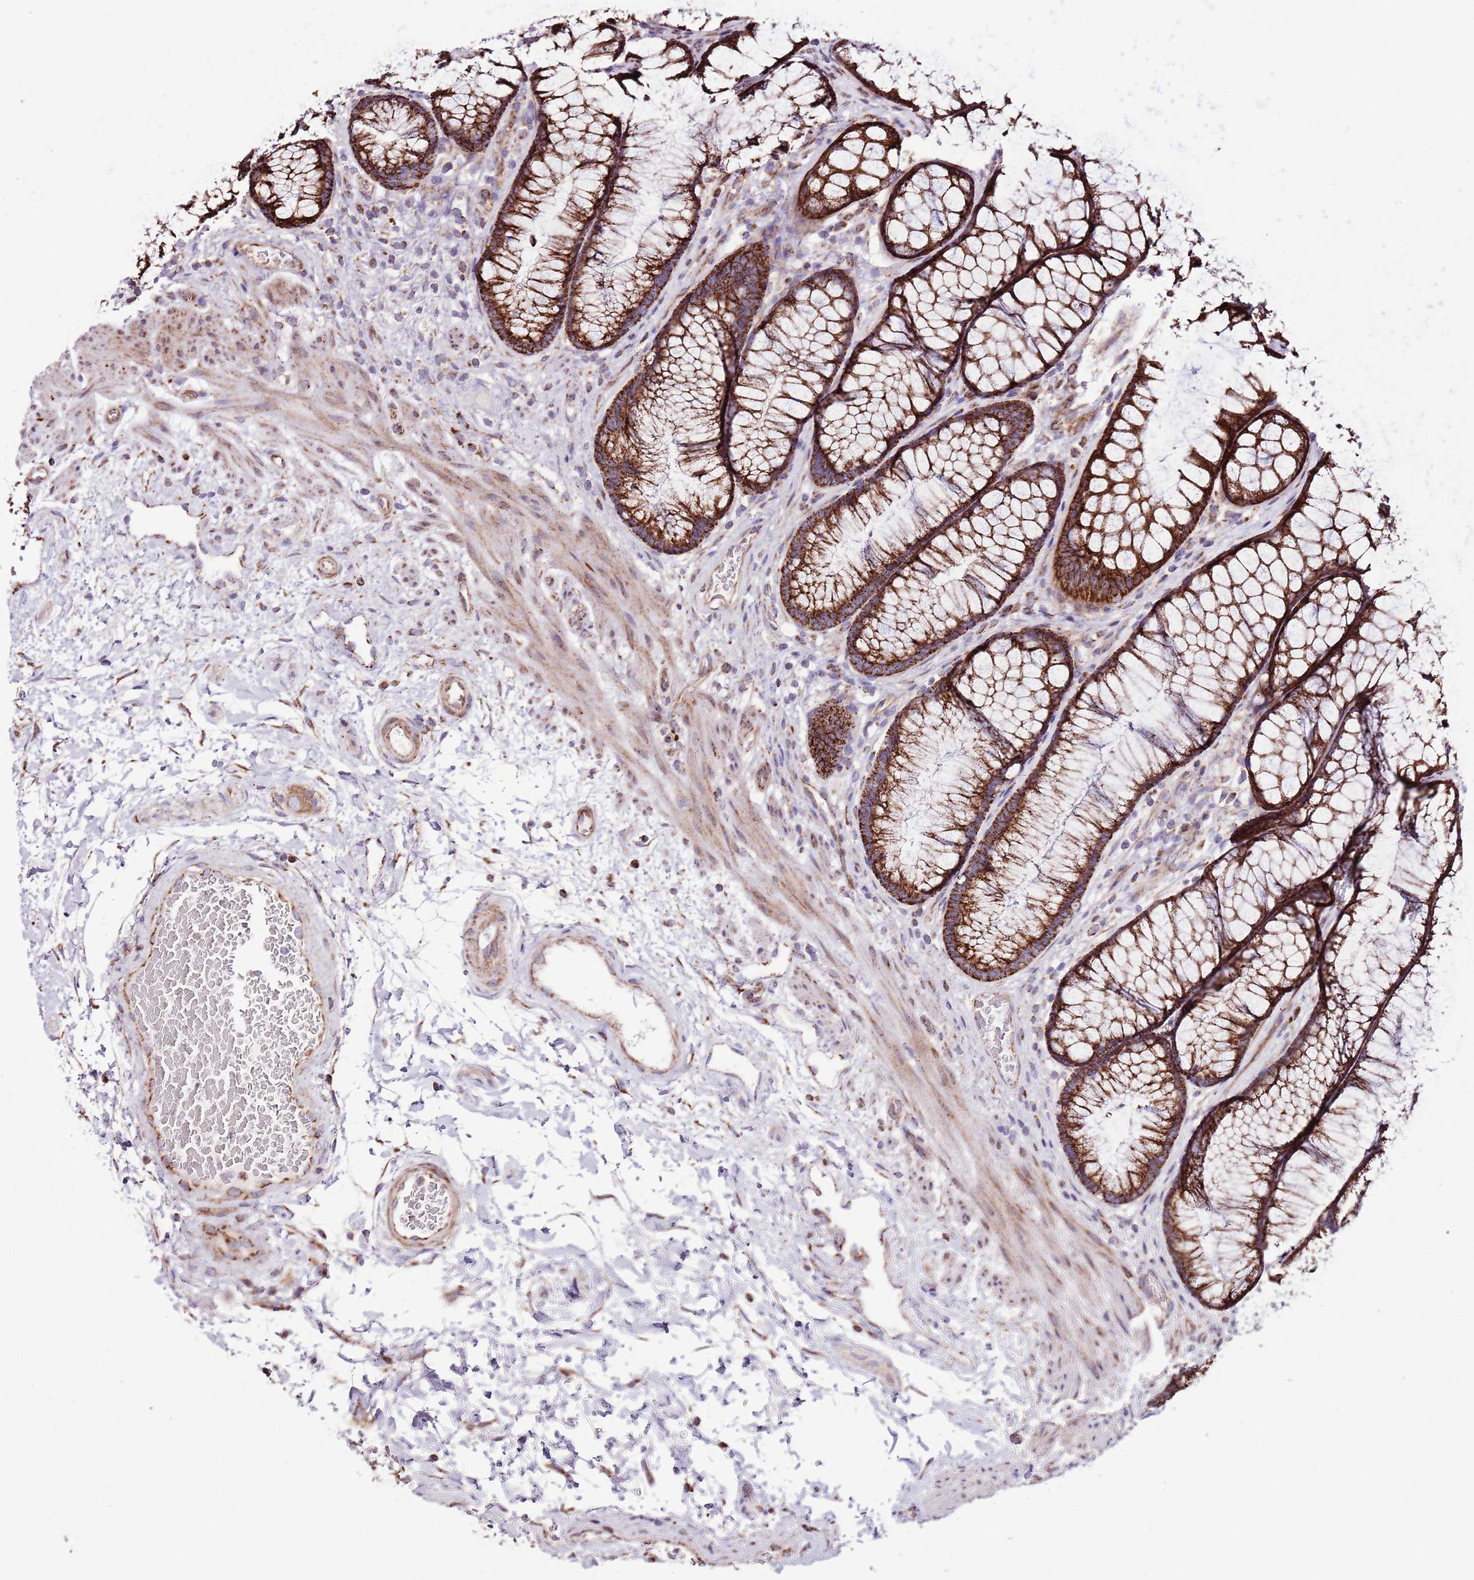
{"staining": {"intensity": "moderate", "quantity": ">75%", "location": "cytoplasmic/membranous"}, "tissue": "colon", "cell_type": "Endothelial cells", "image_type": "normal", "snomed": [{"axis": "morphology", "description": "Normal tissue, NOS"}, {"axis": "topography", "description": "Colon"}], "caption": "The micrograph exhibits staining of unremarkable colon, revealing moderate cytoplasmic/membranous protein expression (brown color) within endothelial cells.", "gene": "HECTD4", "patient": {"sex": "female", "age": 82}}